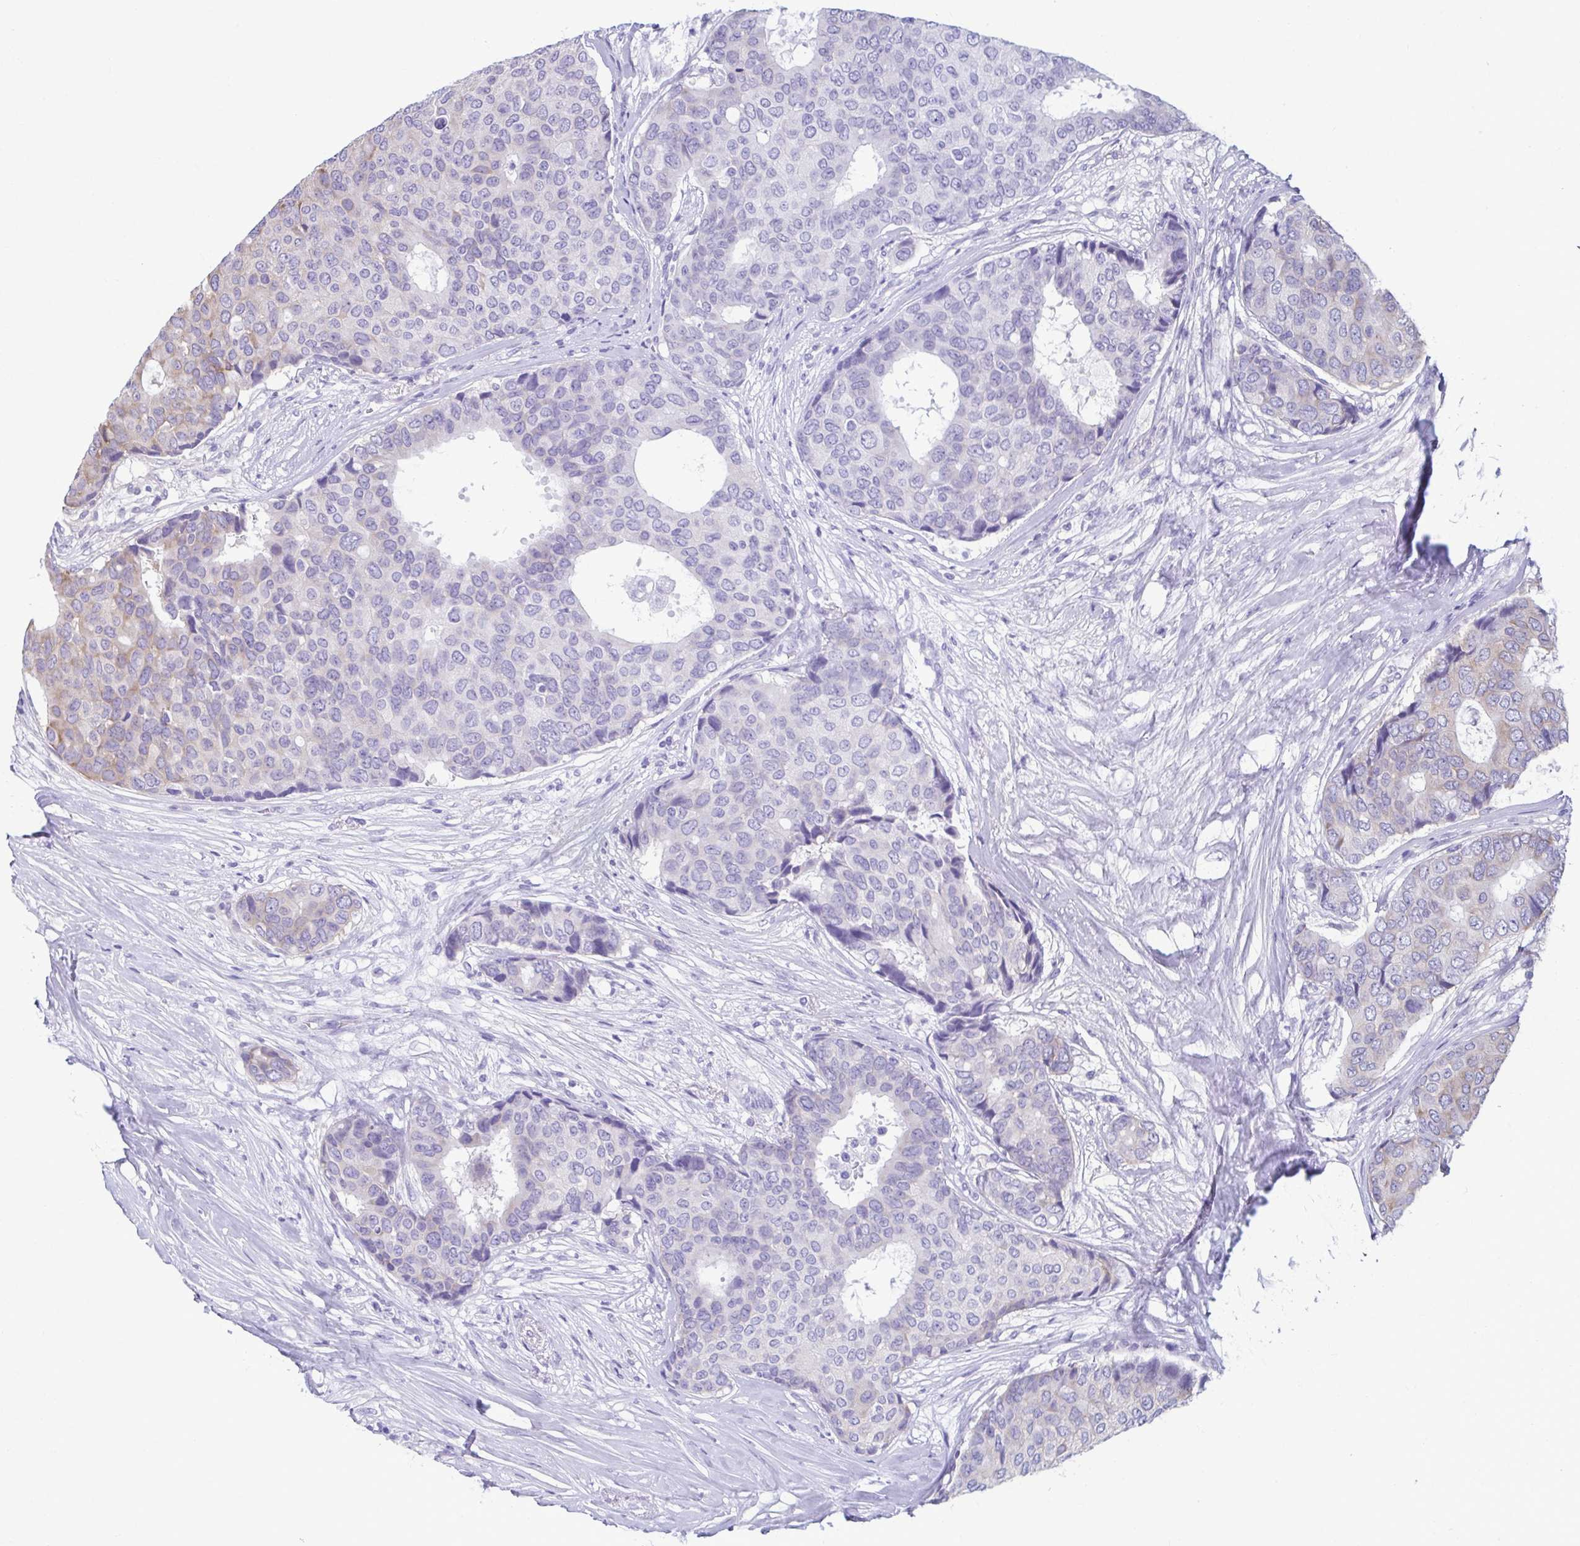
{"staining": {"intensity": "weak", "quantity": "25%-75%", "location": "cytoplasmic/membranous"}, "tissue": "breast cancer", "cell_type": "Tumor cells", "image_type": "cancer", "snomed": [{"axis": "morphology", "description": "Duct carcinoma"}, {"axis": "topography", "description": "Breast"}], "caption": "DAB immunohistochemical staining of human breast invasive ductal carcinoma shows weak cytoplasmic/membranous protein expression in approximately 25%-75% of tumor cells.", "gene": "TMEM108", "patient": {"sex": "female", "age": 75}}